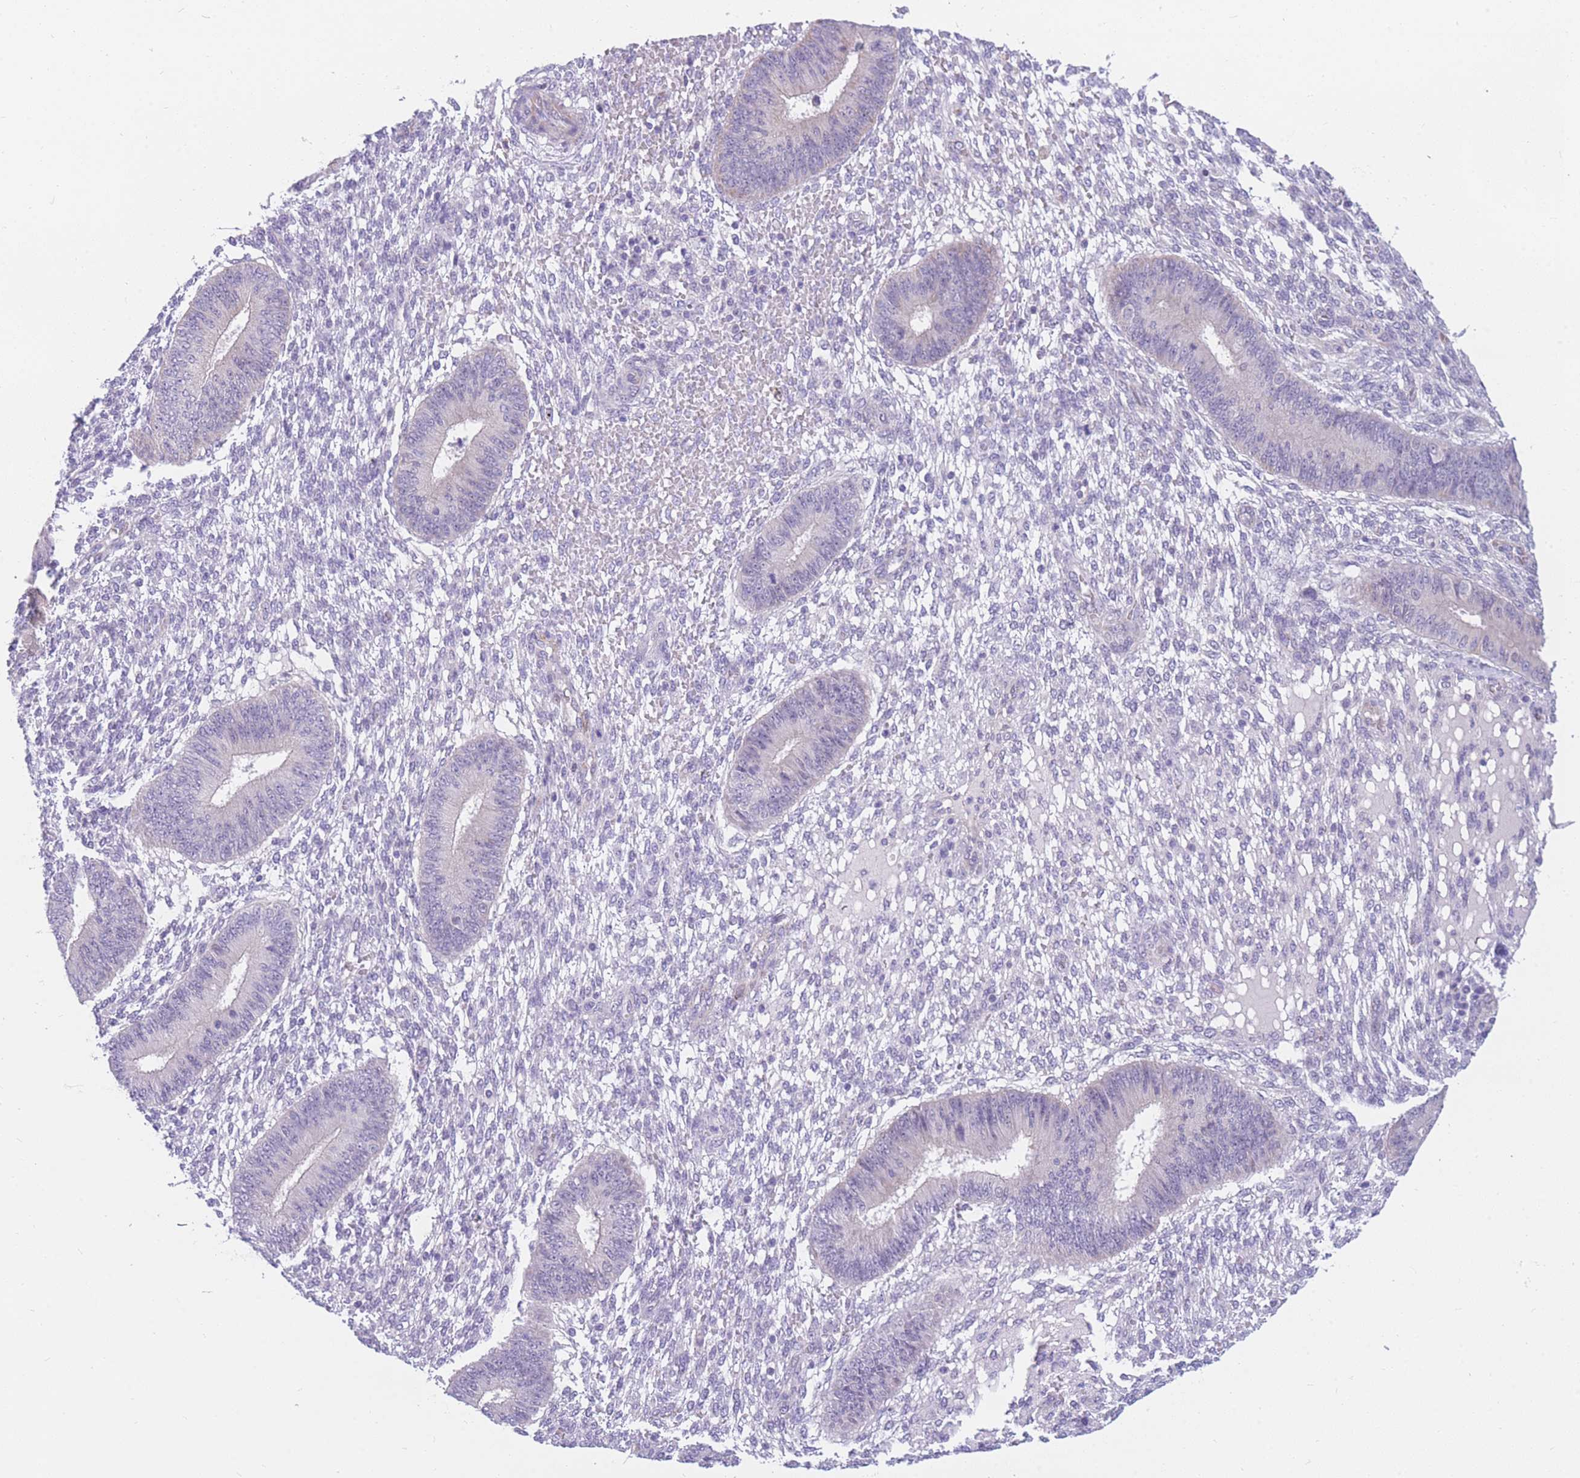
{"staining": {"intensity": "negative", "quantity": "none", "location": "none"}, "tissue": "endometrium", "cell_type": "Cells in endometrial stroma", "image_type": "normal", "snomed": [{"axis": "morphology", "description": "Normal tissue, NOS"}, {"axis": "topography", "description": "Endometrium"}], "caption": "Protein analysis of normal endometrium exhibits no significant expression in cells in endometrial stroma.", "gene": "DDX49", "patient": {"sex": "female", "age": 49}}